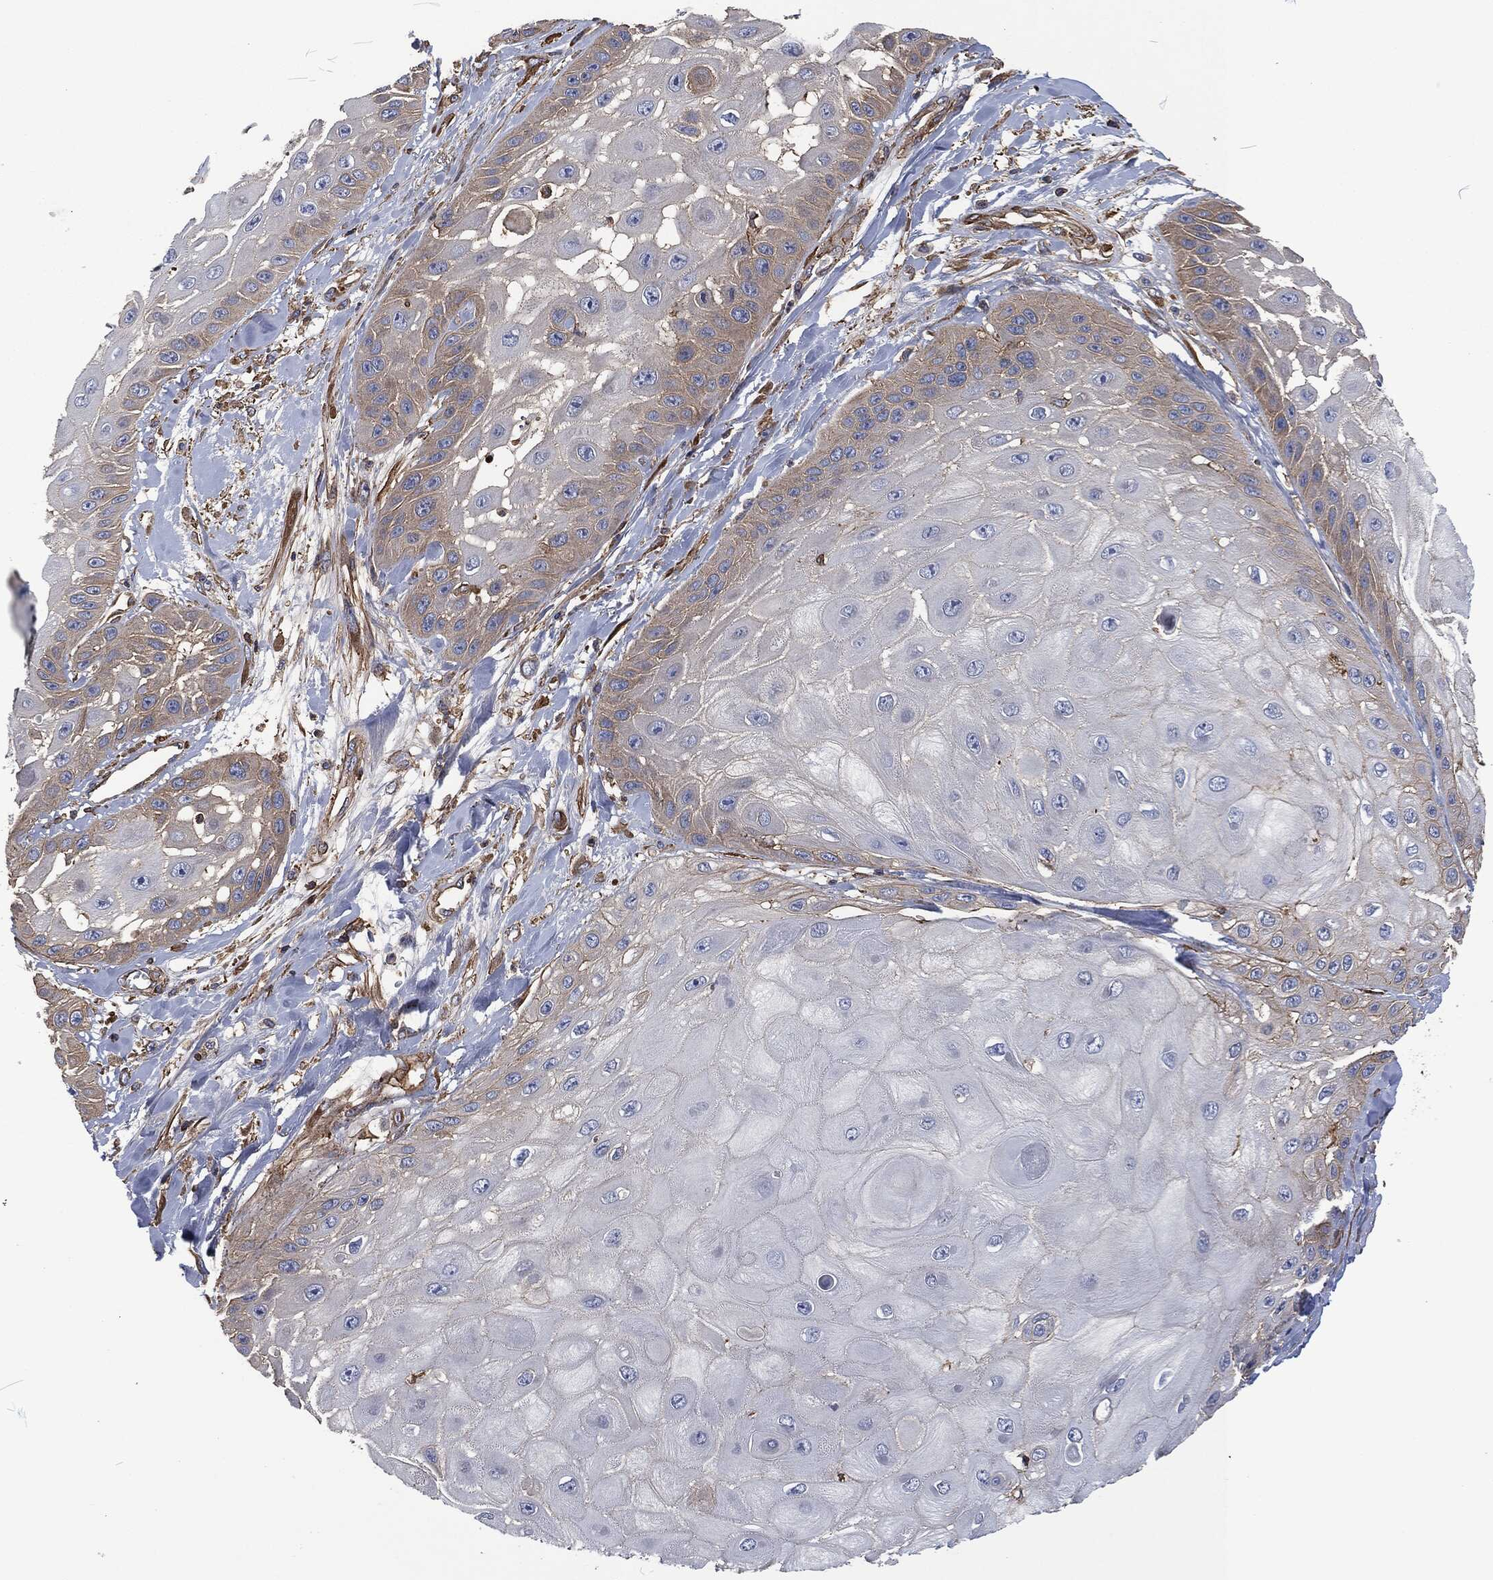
{"staining": {"intensity": "weak", "quantity": "<25%", "location": "cytoplasmic/membranous"}, "tissue": "skin cancer", "cell_type": "Tumor cells", "image_type": "cancer", "snomed": [{"axis": "morphology", "description": "Normal tissue, NOS"}, {"axis": "morphology", "description": "Squamous cell carcinoma, NOS"}, {"axis": "topography", "description": "Skin"}], "caption": "This is an immunohistochemistry micrograph of human squamous cell carcinoma (skin). There is no positivity in tumor cells.", "gene": "LGALS9", "patient": {"sex": "male", "age": 79}}